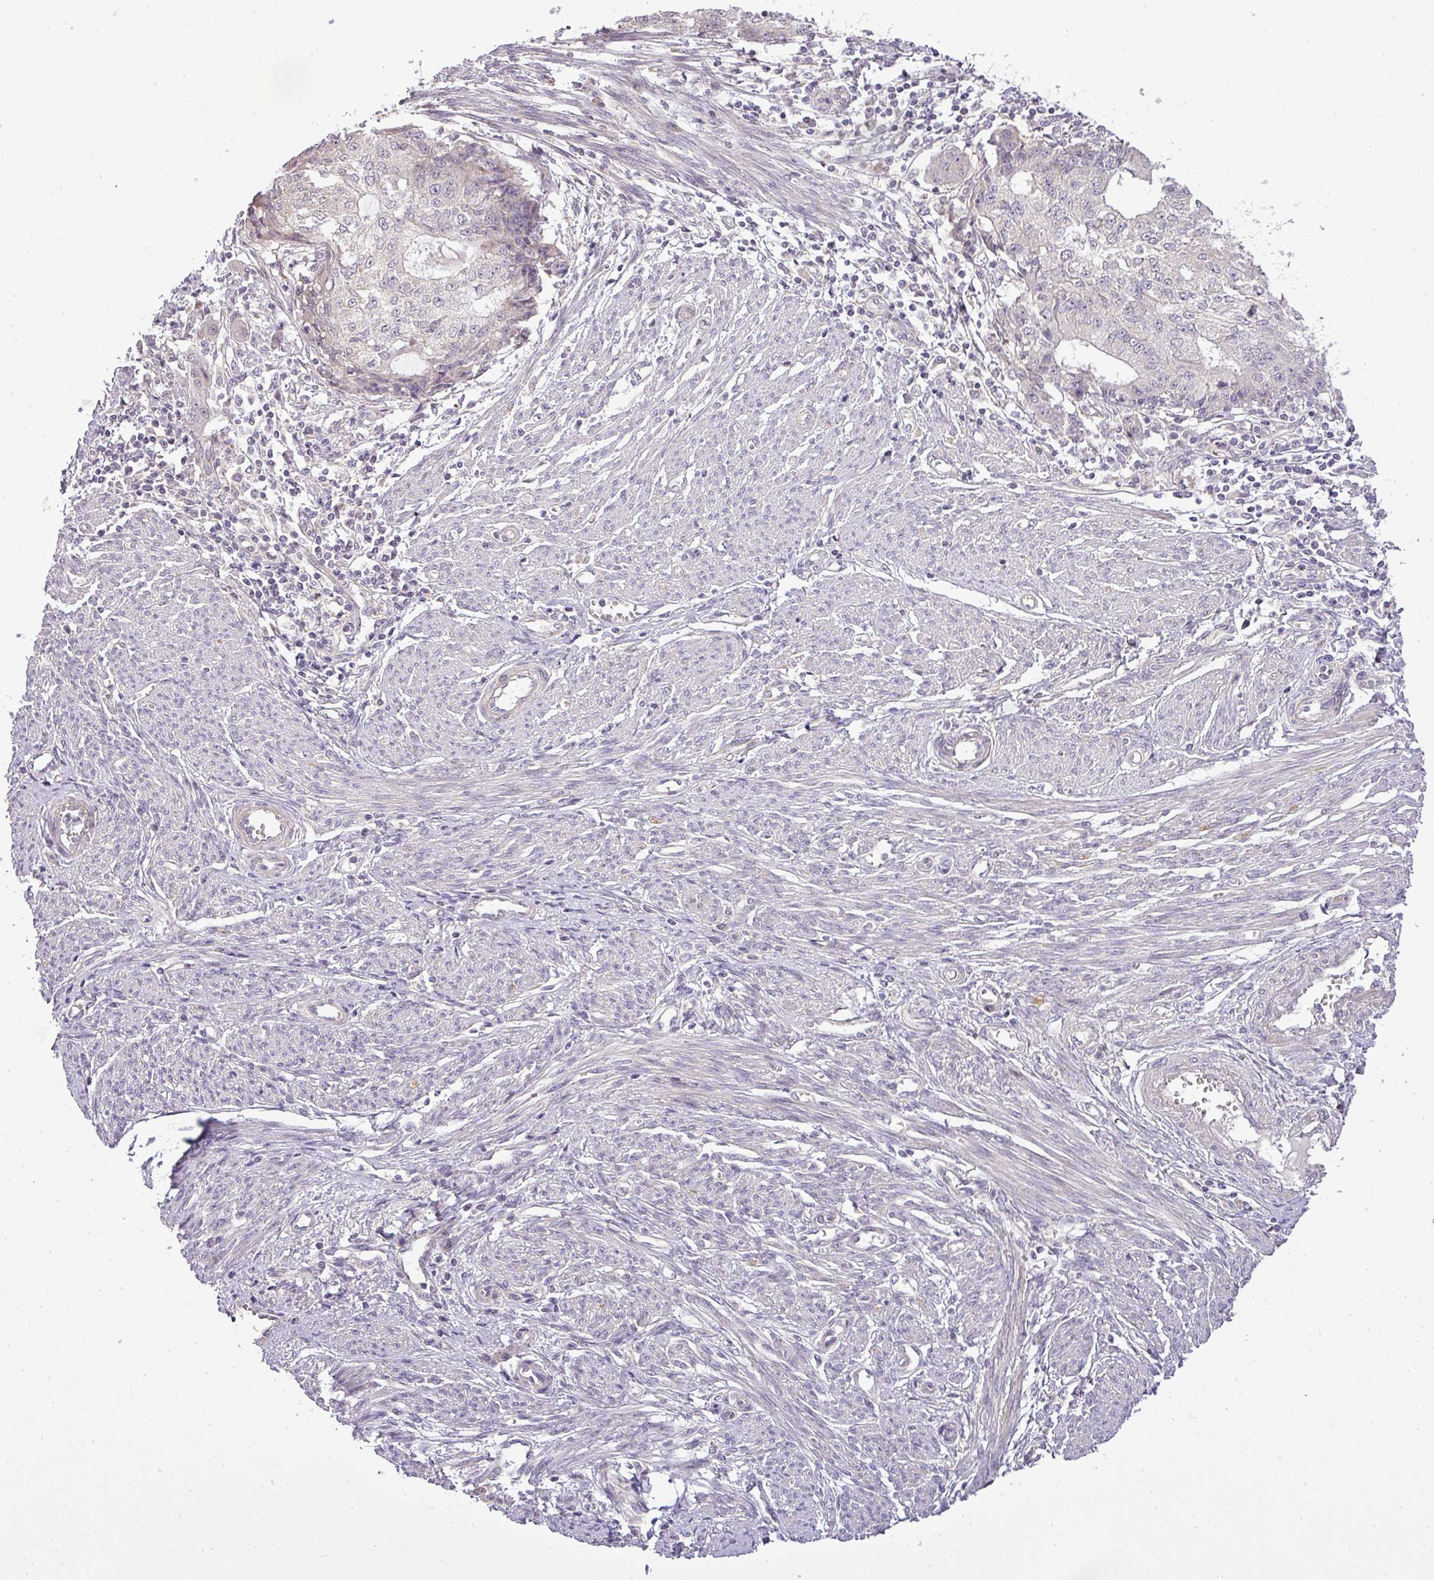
{"staining": {"intensity": "negative", "quantity": "none", "location": "none"}, "tissue": "endometrial cancer", "cell_type": "Tumor cells", "image_type": "cancer", "snomed": [{"axis": "morphology", "description": "Adenocarcinoma, NOS"}, {"axis": "topography", "description": "Endometrium"}], "caption": "A histopathology image of adenocarcinoma (endometrial) stained for a protein reveals no brown staining in tumor cells.", "gene": "ZDHHC1", "patient": {"sex": "female", "age": 56}}